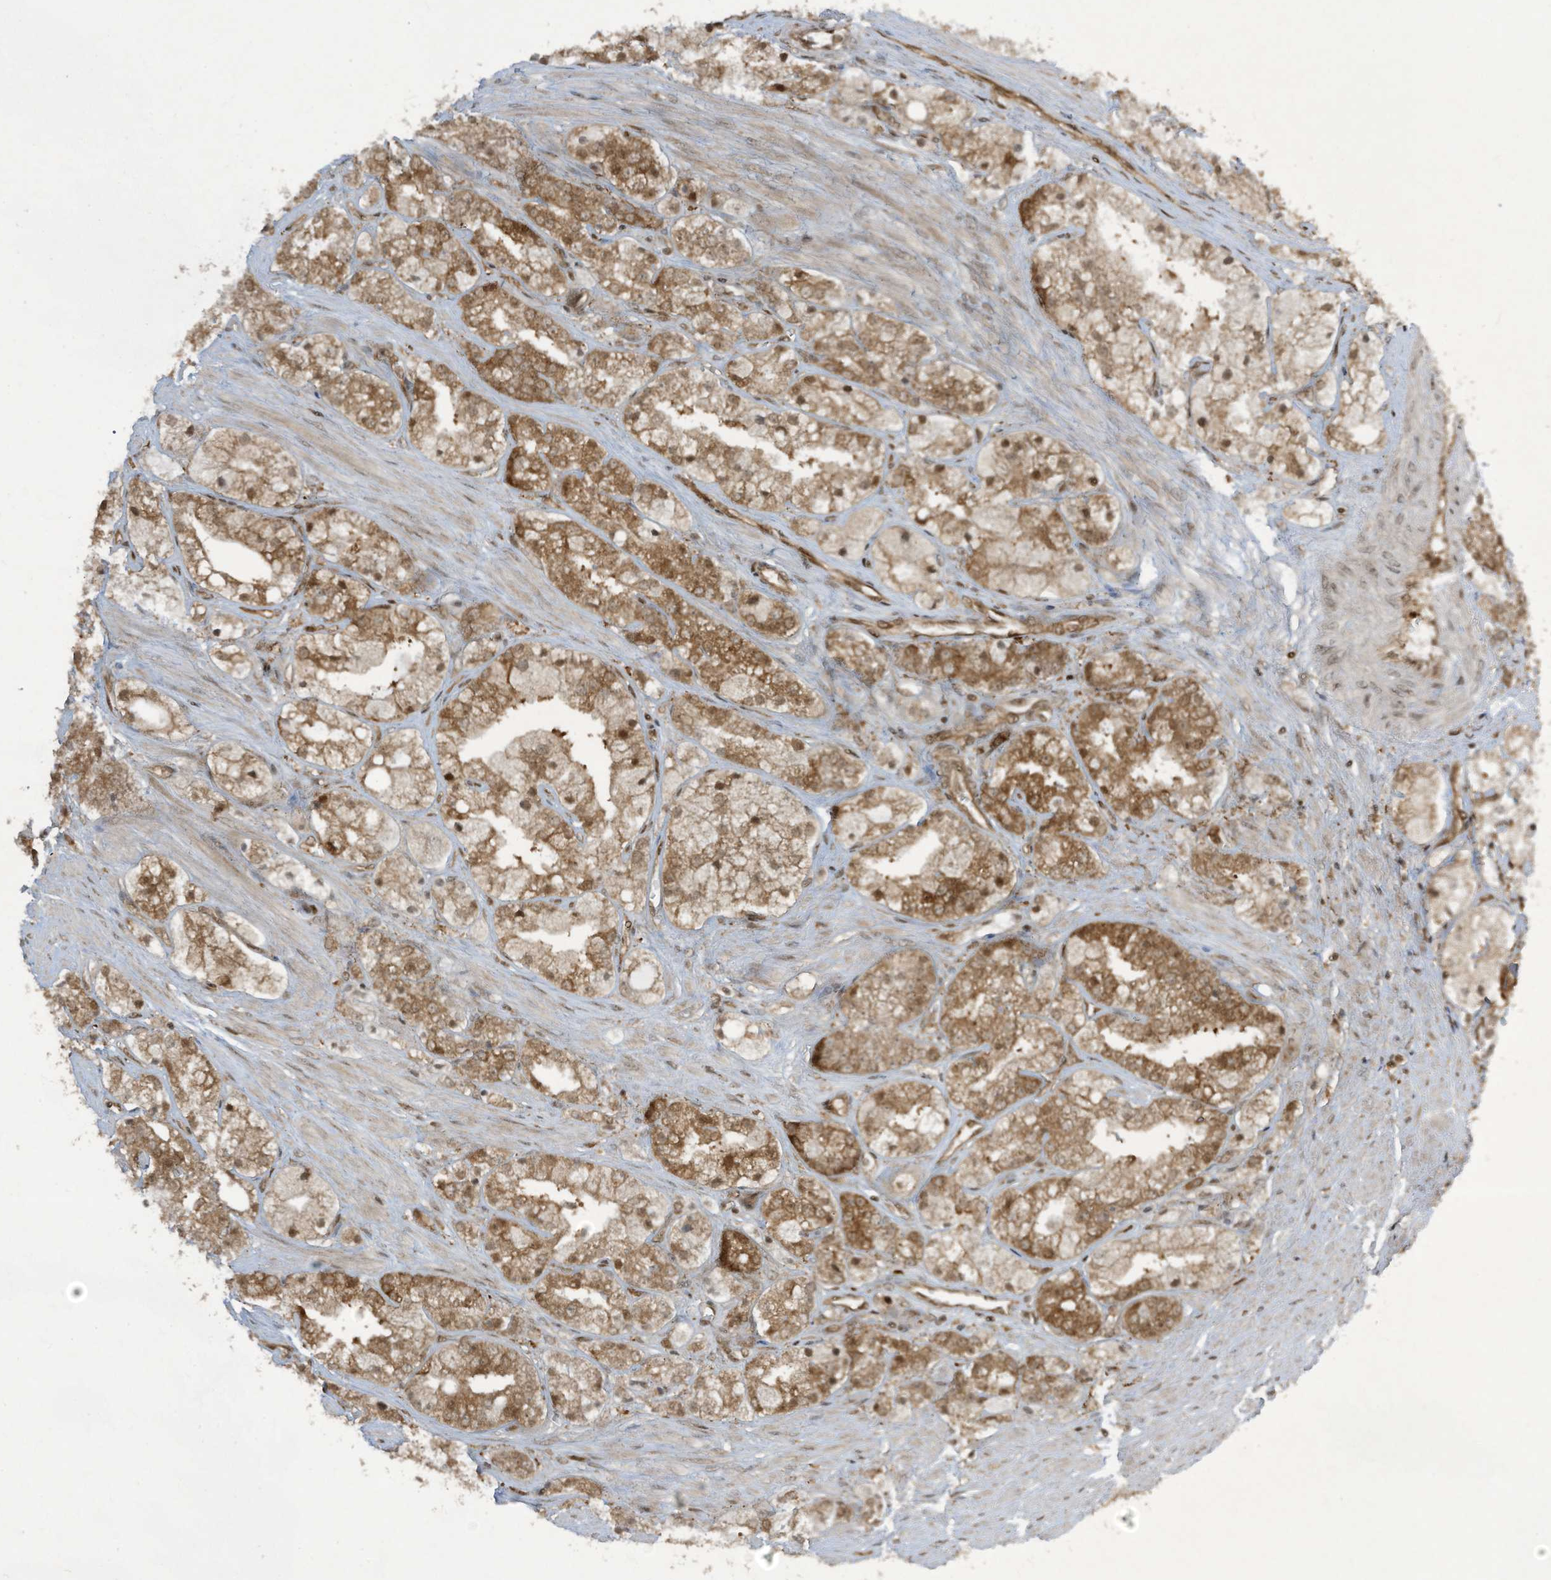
{"staining": {"intensity": "moderate", "quantity": ">75%", "location": "cytoplasmic/membranous,nuclear"}, "tissue": "prostate cancer", "cell_type": "Tumor cells", "image_type": "cancer", "snomed": [{"axis": "morphology", "description": "Adenocarcinoma, High grade"}, {"axis": "topography", "description": "Prostate"}], "caption": "Protein expression analysis of human prostate high-grade adenocarcinoma reveals moderate cytoplasmic/membranous and nuclear staining in approximately >75% of tumor cells.", "gene": "CERT1", "patient": {"sex": "male", "age": 50}}